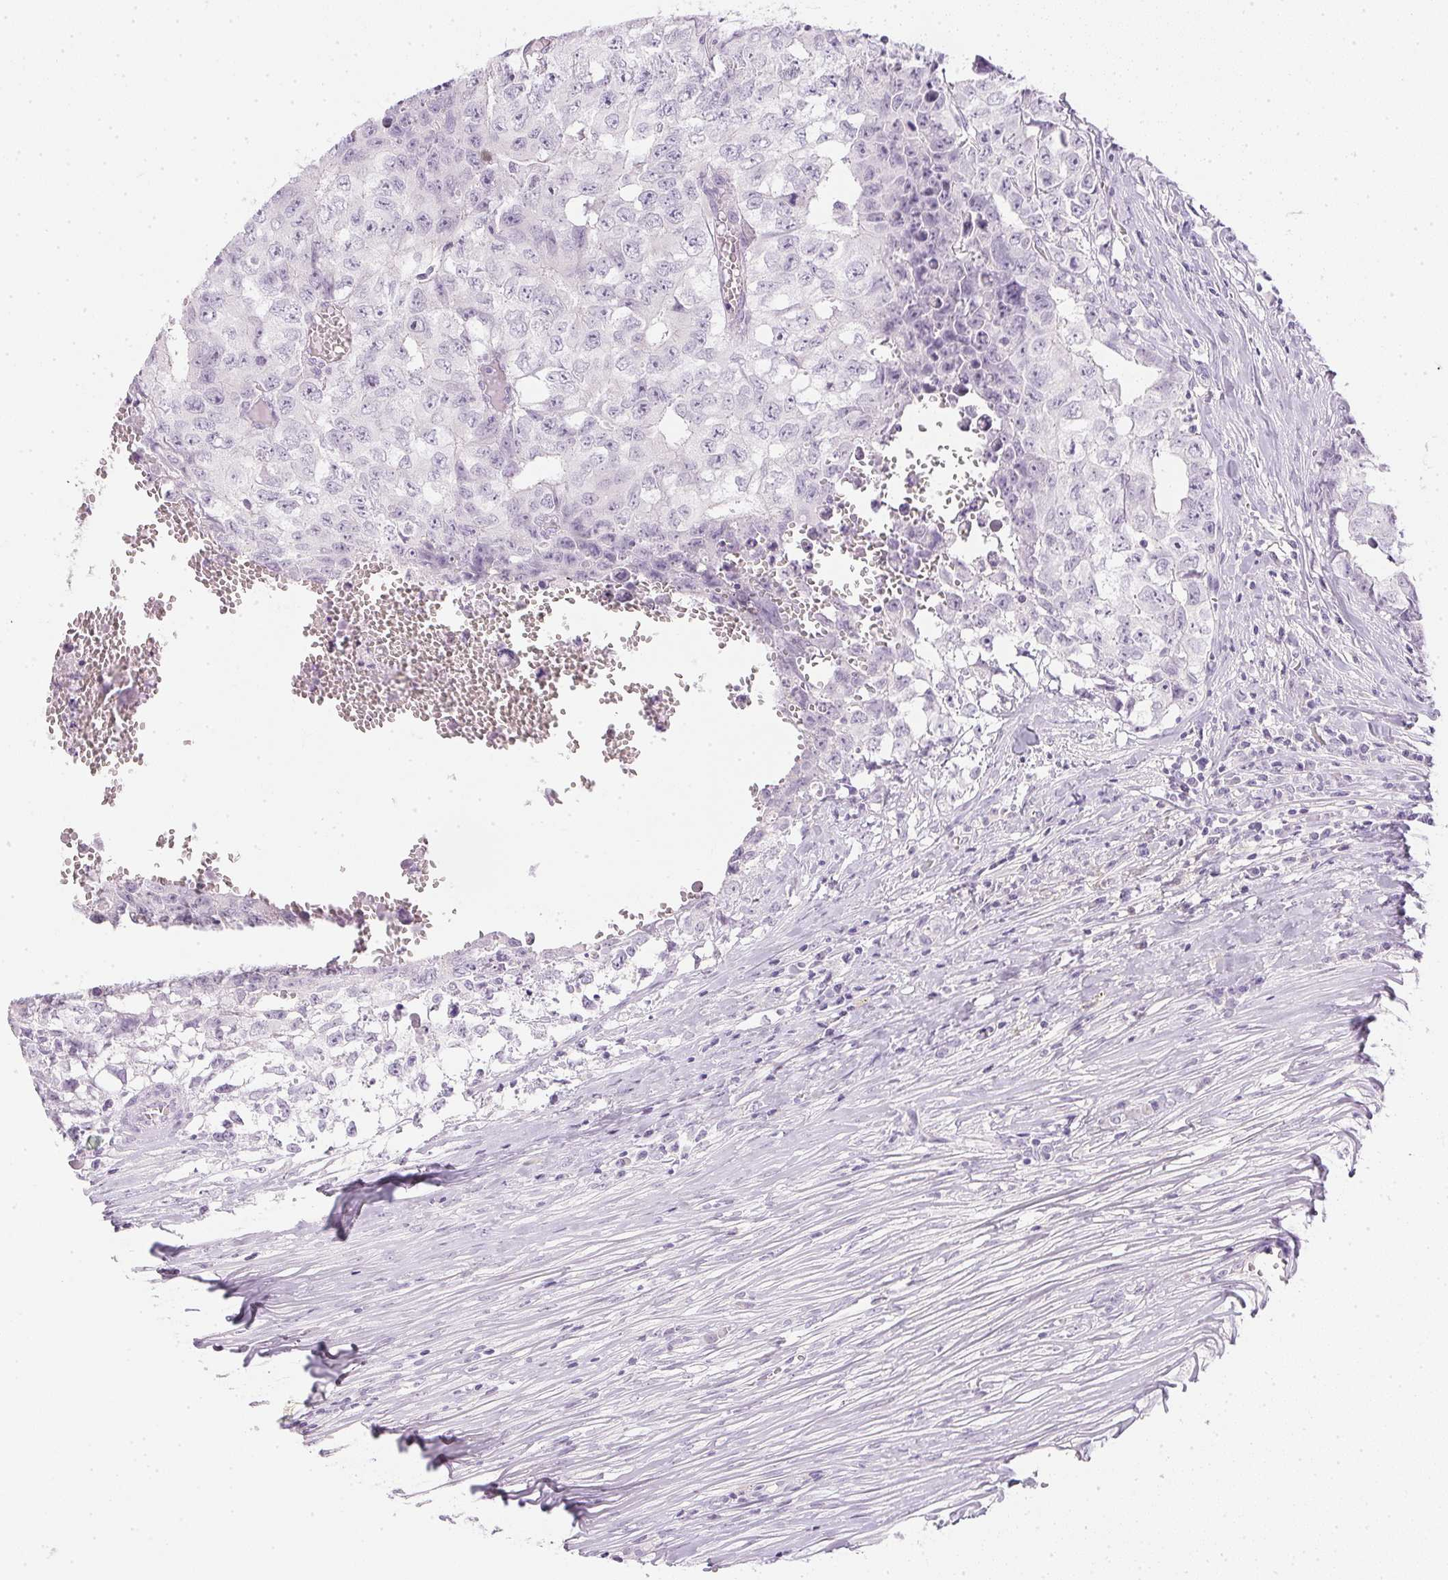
{"staining": {"intensity": "negative", "quantity": "none", "location": "none"}, "tissue": "testis cancer", "cell_type": "Tumor cells", "image_type": "cancer", "snomed": [{"axis": "morphology", "description": "Carcinoma, Embryonal, NOS"}, {"axis": "morphology", "description": "Teratoma, malignant, NOS"}, {"axis": "topography", "description": "Testis"}], "caption": "IHC micrograph of testis cancer (embryonal carcinoma) stained for a protein (brown), which demonstrates no positivity in tumor cells.", "gene": "PPY", "patient": {"sex": "male", "age": 24}}